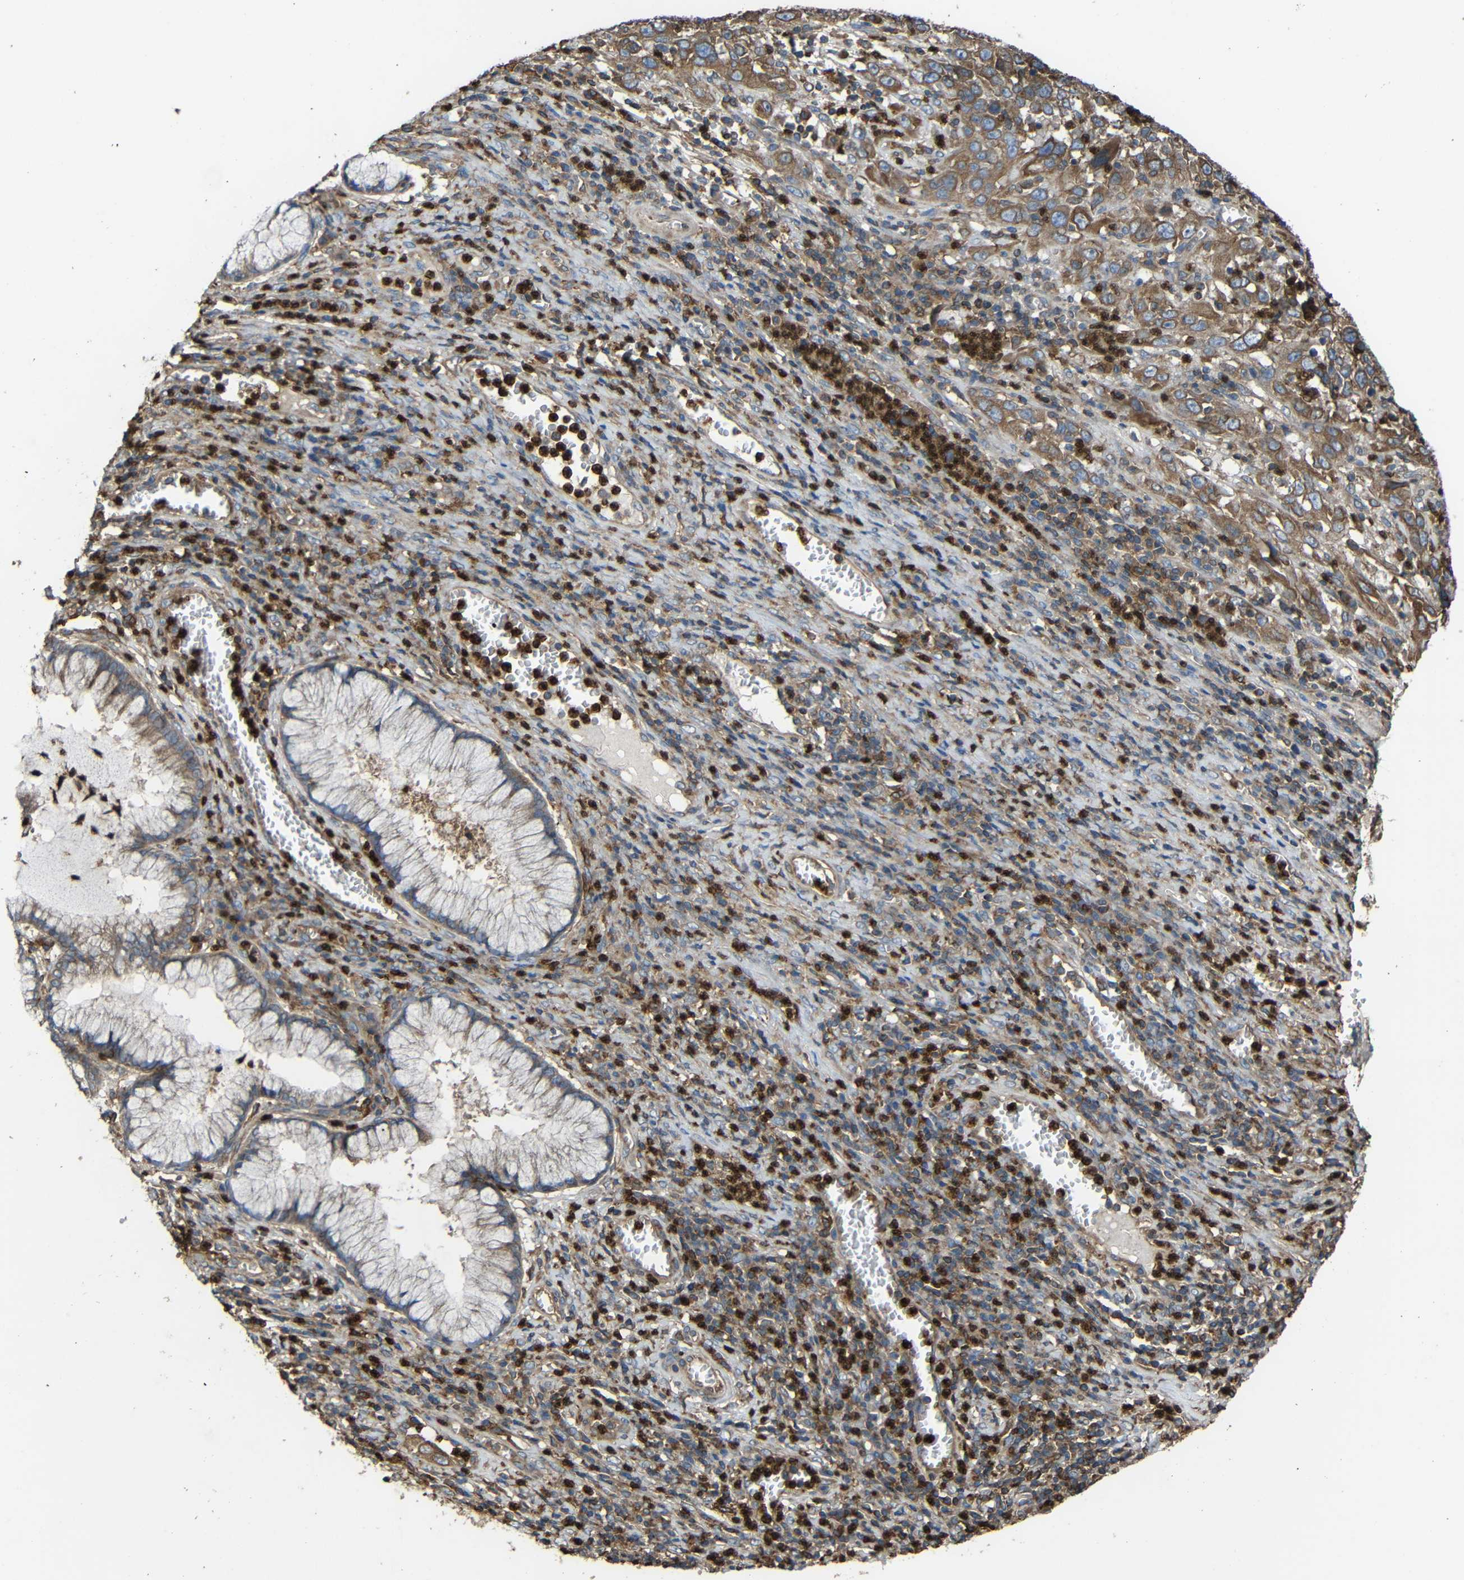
{"staining": {"intensity": "moderate", "quantity": ">75%", "location": "cytoplasmic/membranous"}, "tissue": "cervical cancer", "cell_type": "Tumor cells", "image_type": "cancer", "snomed": [{"axis": "morphology", "description": "Squamous cell carcinoma, NOS"}, {"axis": "topography", "description": "Cervix"}], "caption": "Human cervical cancer stained with a brown dye displays moderate cytoplasmic/membranous positive positivity in approximately >75% of tumor cells.", "gene": "TREM2", "patient": {"sex": "female", "age": 32}}